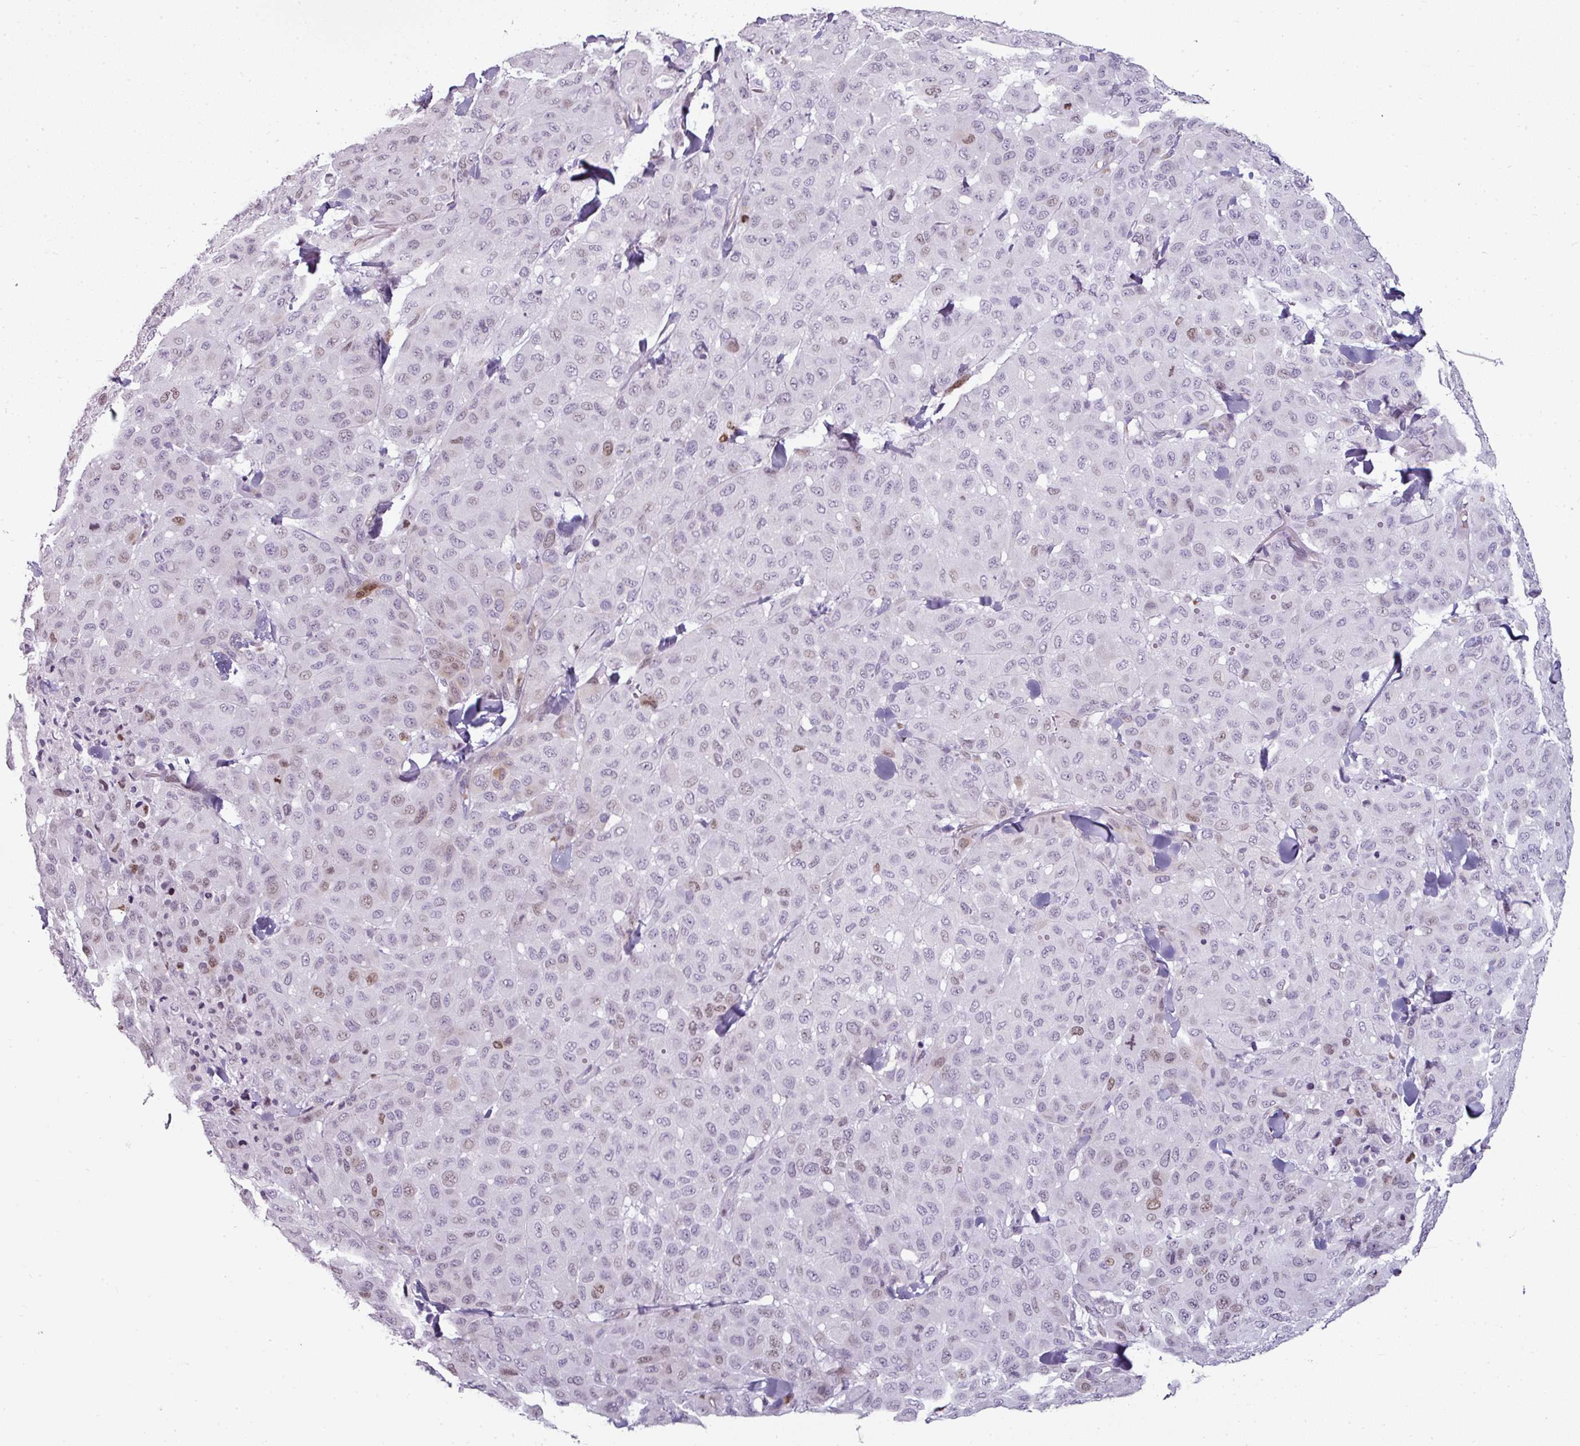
{"staining": {"intensity": "weak", "quantity": "<25%", "location": "nuclear"}, "tissue": "melanoma", "cell_type": "Tumor cells", "image_type": "cancer", "snomed": [{"axis": "morphology", "description": "Malignant melanoma, Metastatic site"}, {"axis": "topography", "description": "Skin"}], "caption": "Malignant melanoma (metastatic site) was stained to show a protein in brown. There is no significant staining in tumor cells. (IHC, brightfield microscopy, high magnification).", "gene": "SYT8", "patient": {"sex": "female", "age": 81}}